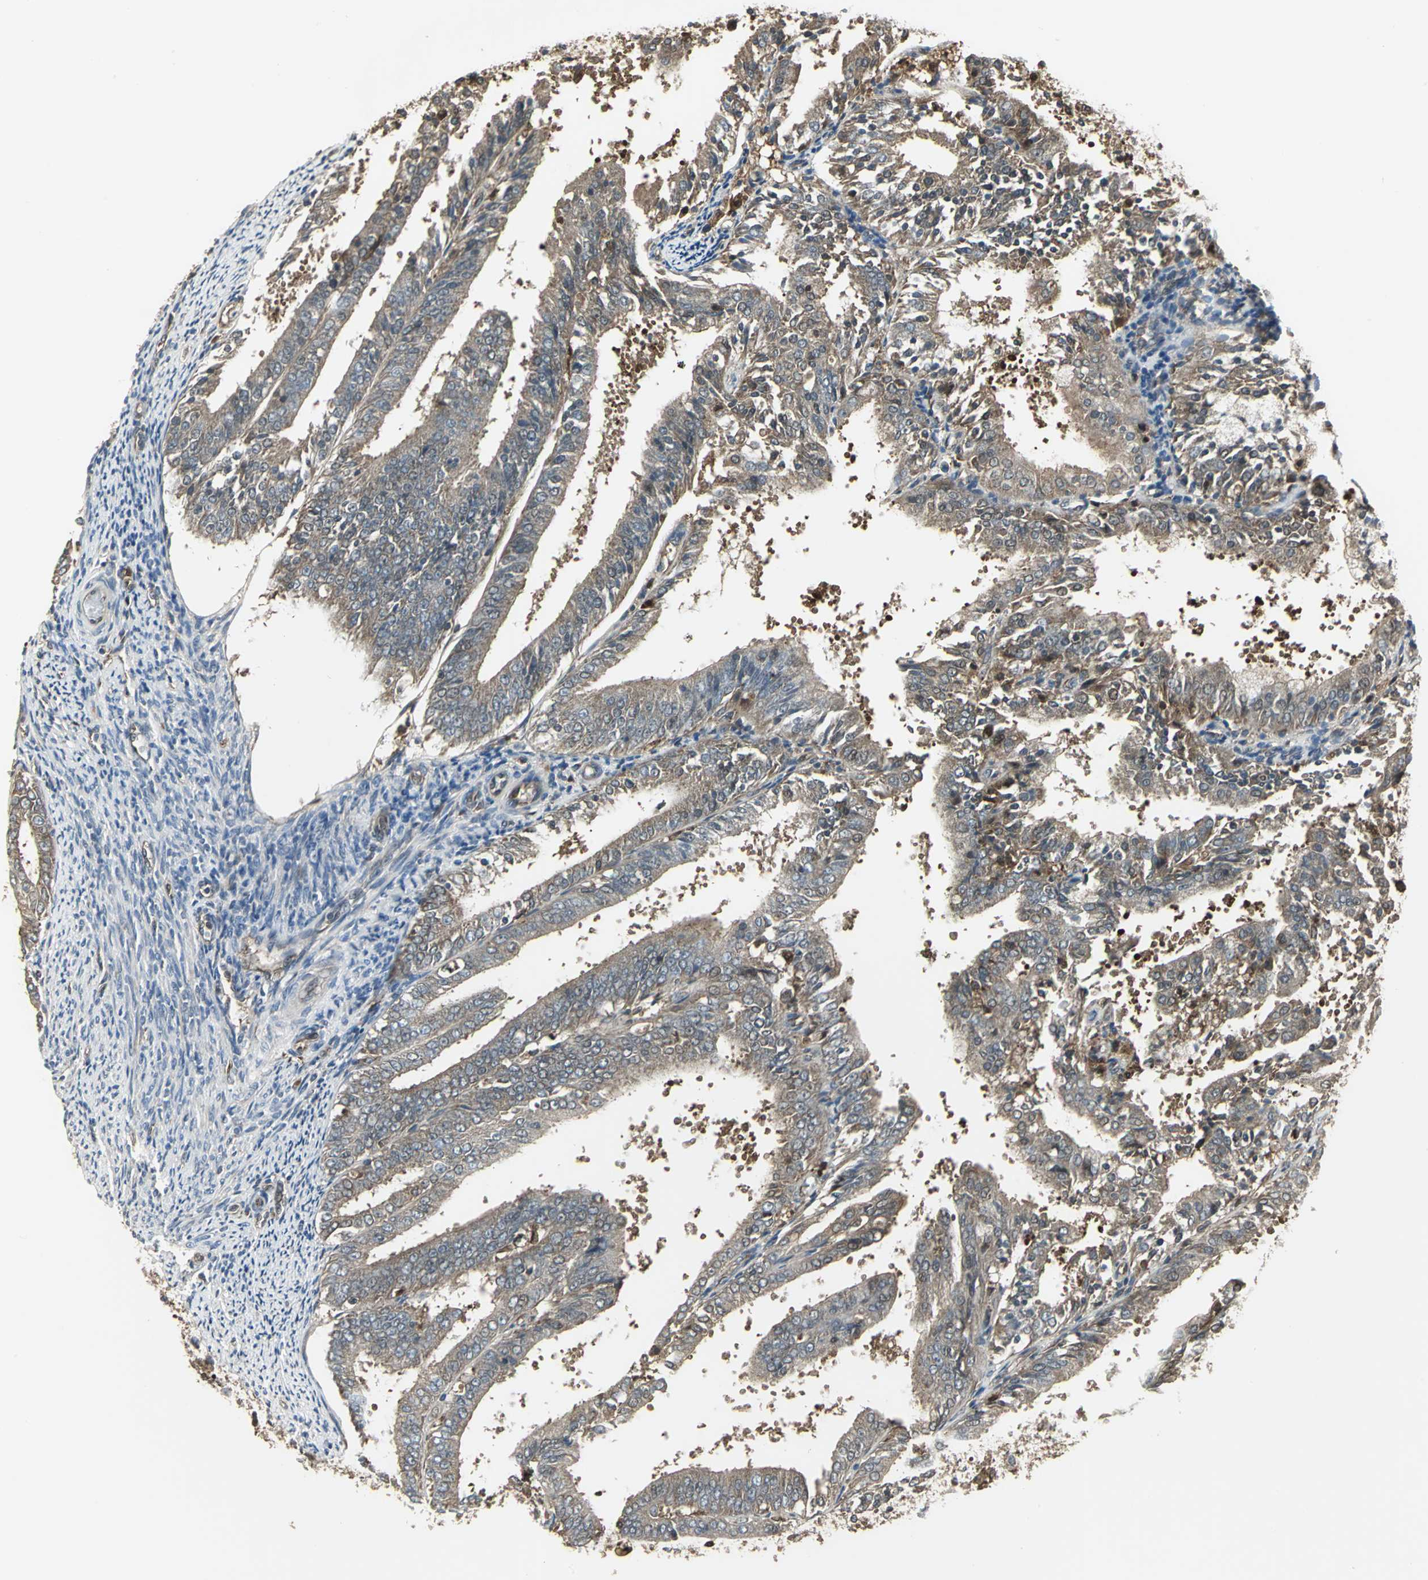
{"staining": {"intensity": "moderate", "quantity": ">75%", "location": "cytoplasmic/membranous"}, "tissue": "endometrial cancer", "cell_type": "Tumor cells", "image_type": "cancer", "snomed": [{"axis": "morphology", "description": "Adenocarcinoma, NOS"}, {"axis": "topography", "description": "Endometrium"}], "caption": "There is medium levels of moderate cytoplasmic/membranous expression in tumor cells of endometrial cancer, as demonstrated by immunohistochemical staining (brown color).", "gene": "PRXL2B", "patient": {"sex": "female", "age": 63}}